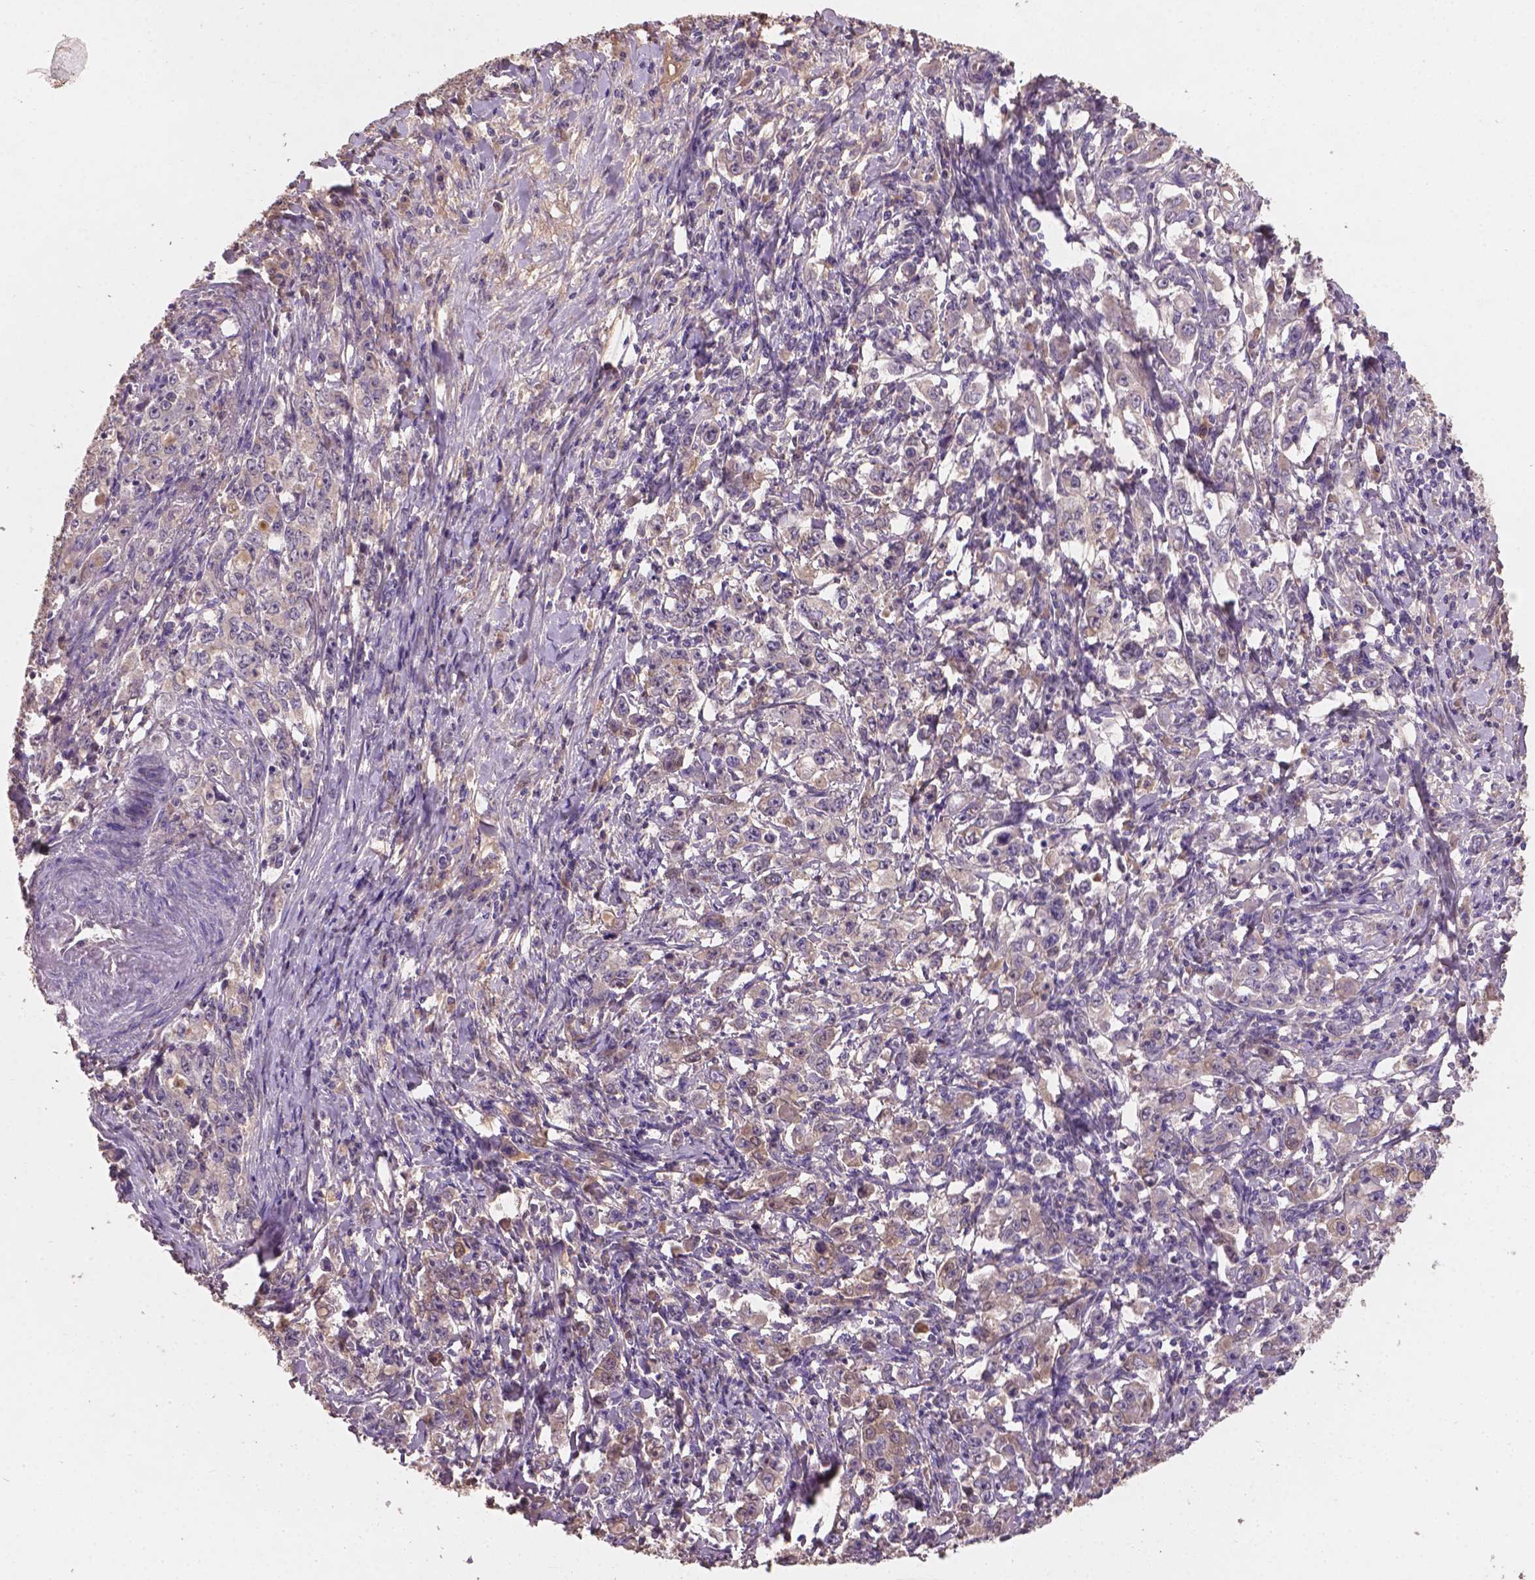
{"staining": {"intensity": "negative", "quantity": "none", "location": "none"}, "tissue": "stomach cancer", "cell_type": "Tumor cells", "image_type": "cancer", "snomed": [{"axis": "morphology", "description": "Adenocarcinoma, NOS"}, {"axis": "topography", "description": "Stomach, lower"}], "caption": "Immunohistochemistry image of stomach adenocarcinoma stained for a protein (brown), which exhibits no staining in tumor cells.", "gene": "SOX17", "patient": {"sex": "female", "age": 72}}